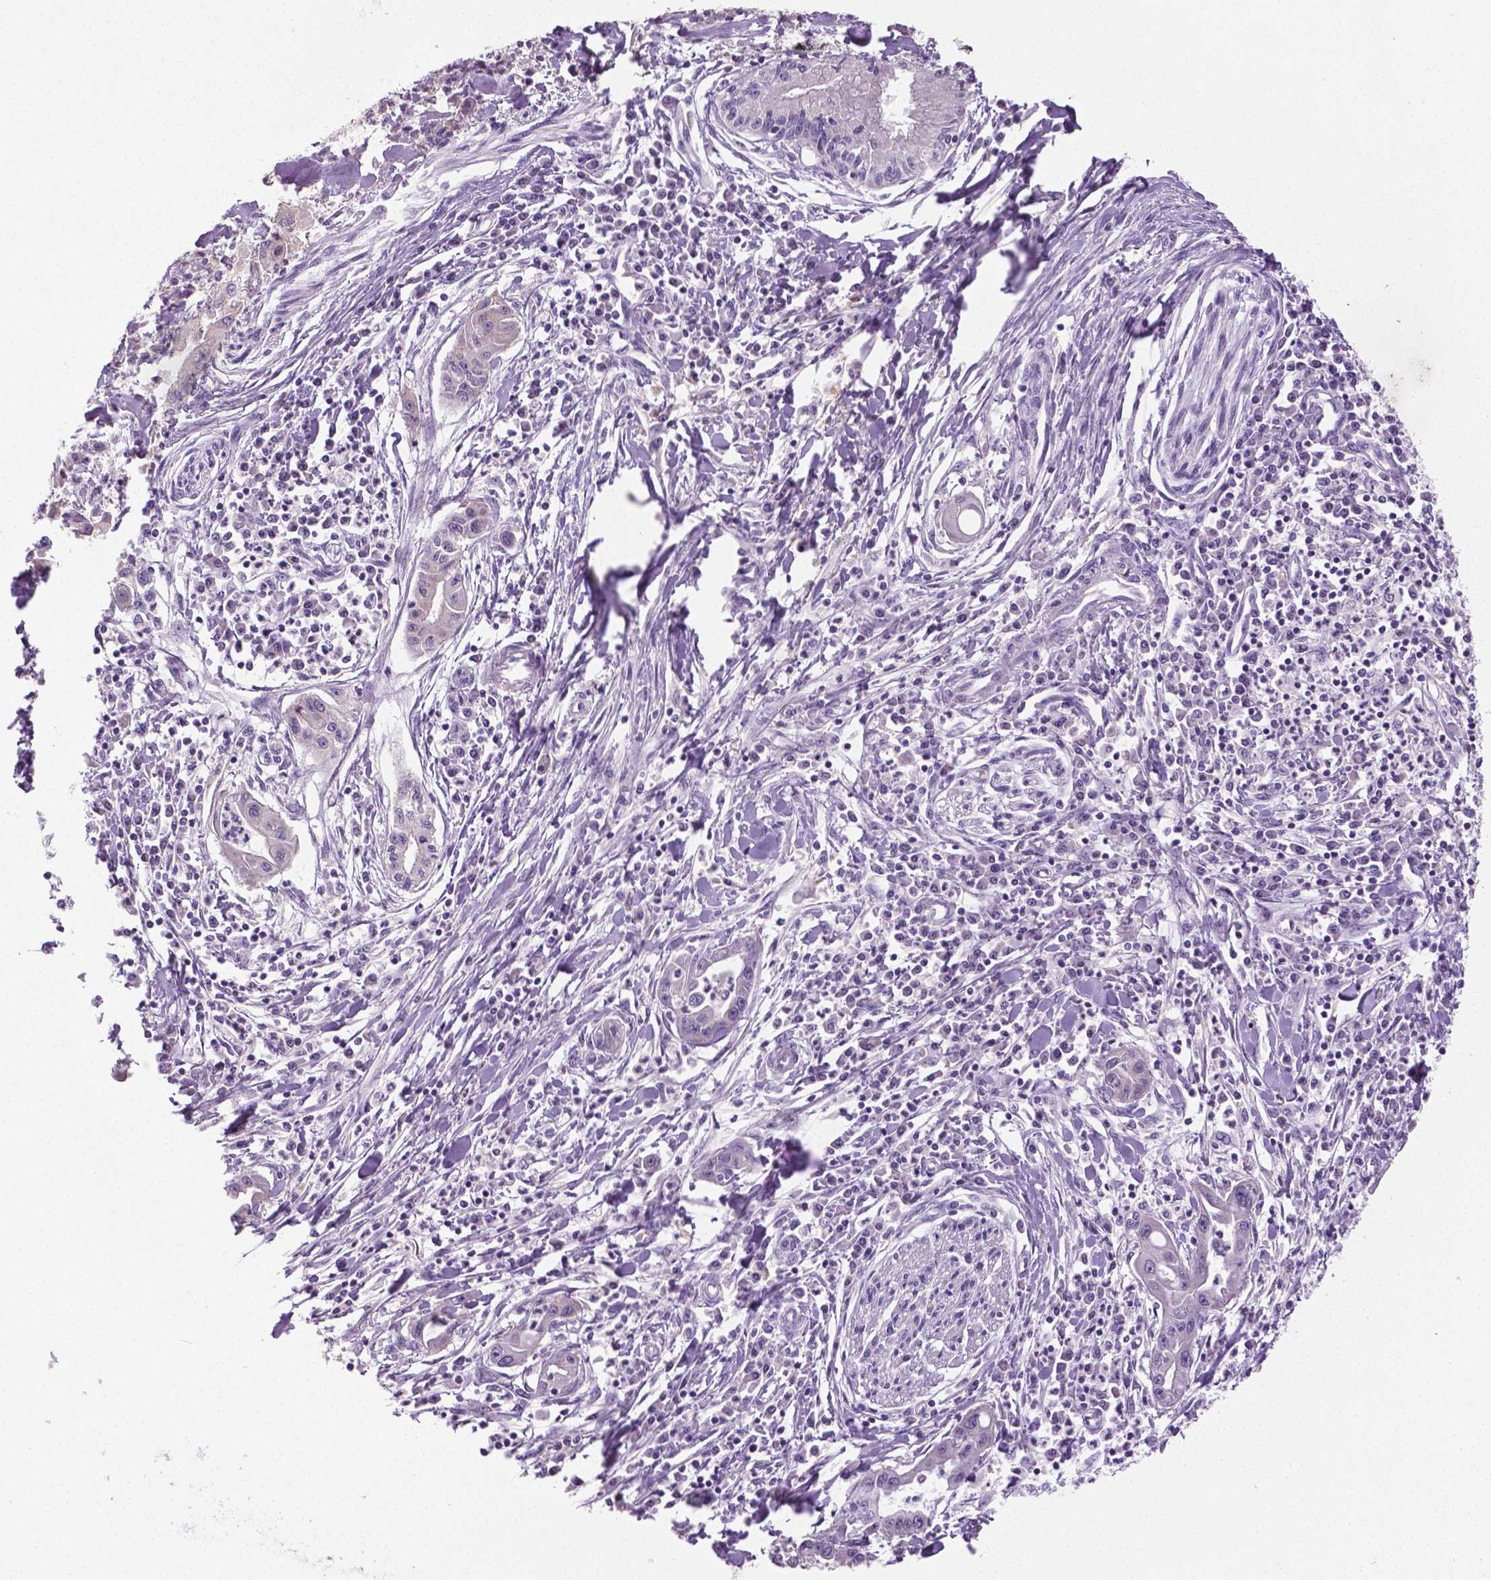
{"staining": {"intensity": "negative", "quantity": "none", "location": "none"}, "tissue": "pancreatic cancer", "cell_type": "Tumor cells", "image_type": "cancer", "snomed": [{"axis": "morphology", "description": "Adenocarcinoma, NOS"}, {"axis": "topography", "description": "Pancreas"}], "caption": "Immunohistochemistry (IHC) of human pancreatic cancer (adenocarcinoma) reveals no expression in tumor cells.", "gene": "DNAH12", "patient": {"sex": "male", "age": 72}}